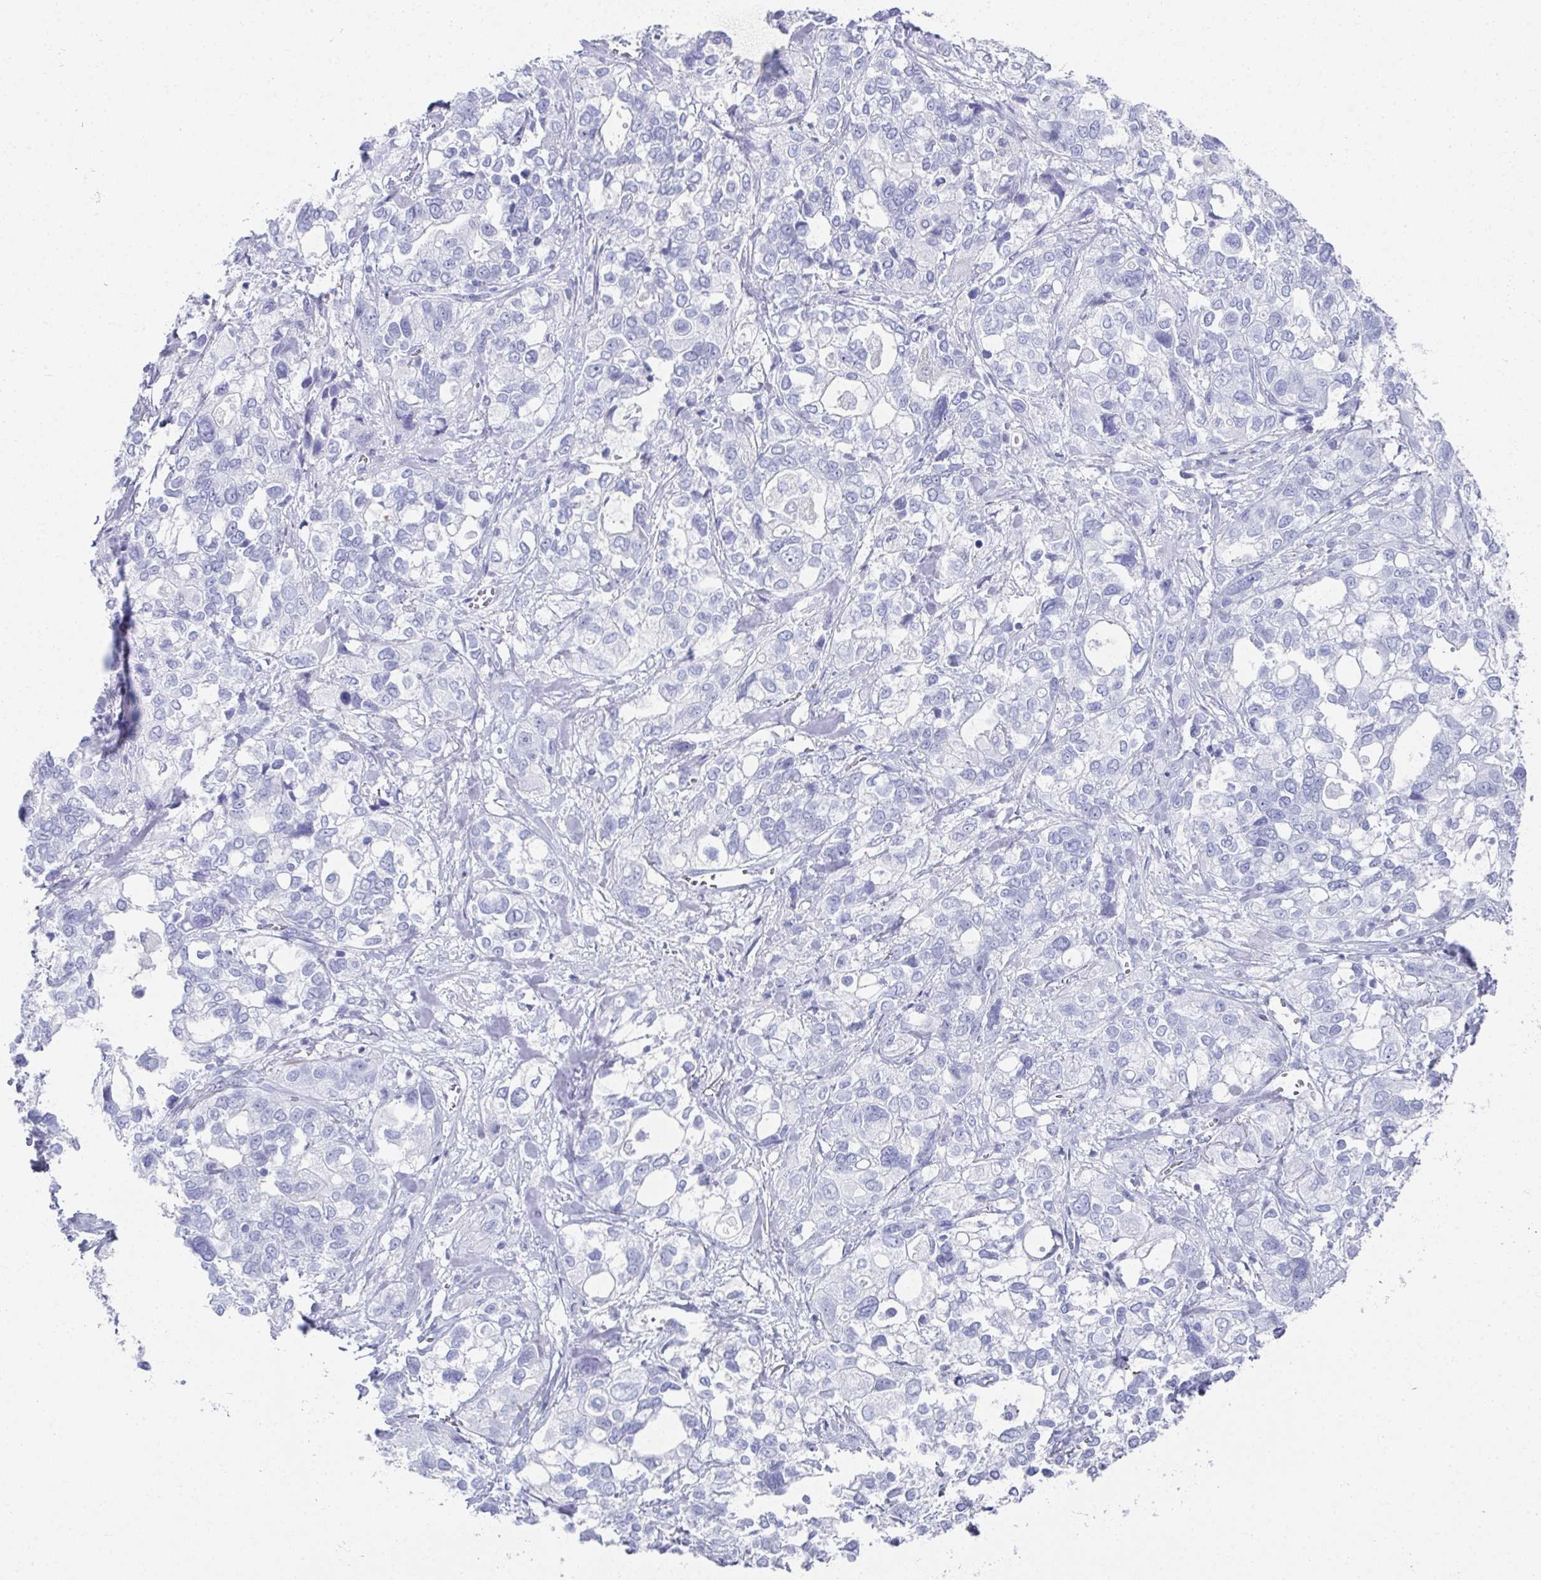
{"staining": {"intensity": "negative", "quantity": "none", "location": "none"}, "tissue": "stomach cancer", "cell_type": "Tumor cells", "image_type": "cancer", "snomed": [{"axis": "morphology", "description": "Adenocarcinoma, NOS"}, {"axis": "topography", "description": "Stomach, upper"}], "caption": "Human adenocarcinoma (stomach) stained for a protein using immunohistochemistry (IHC) exhibits no expression in tumor cells.", "gene": "SYCP1", "patient": {"sex": "female", "age": 81}}